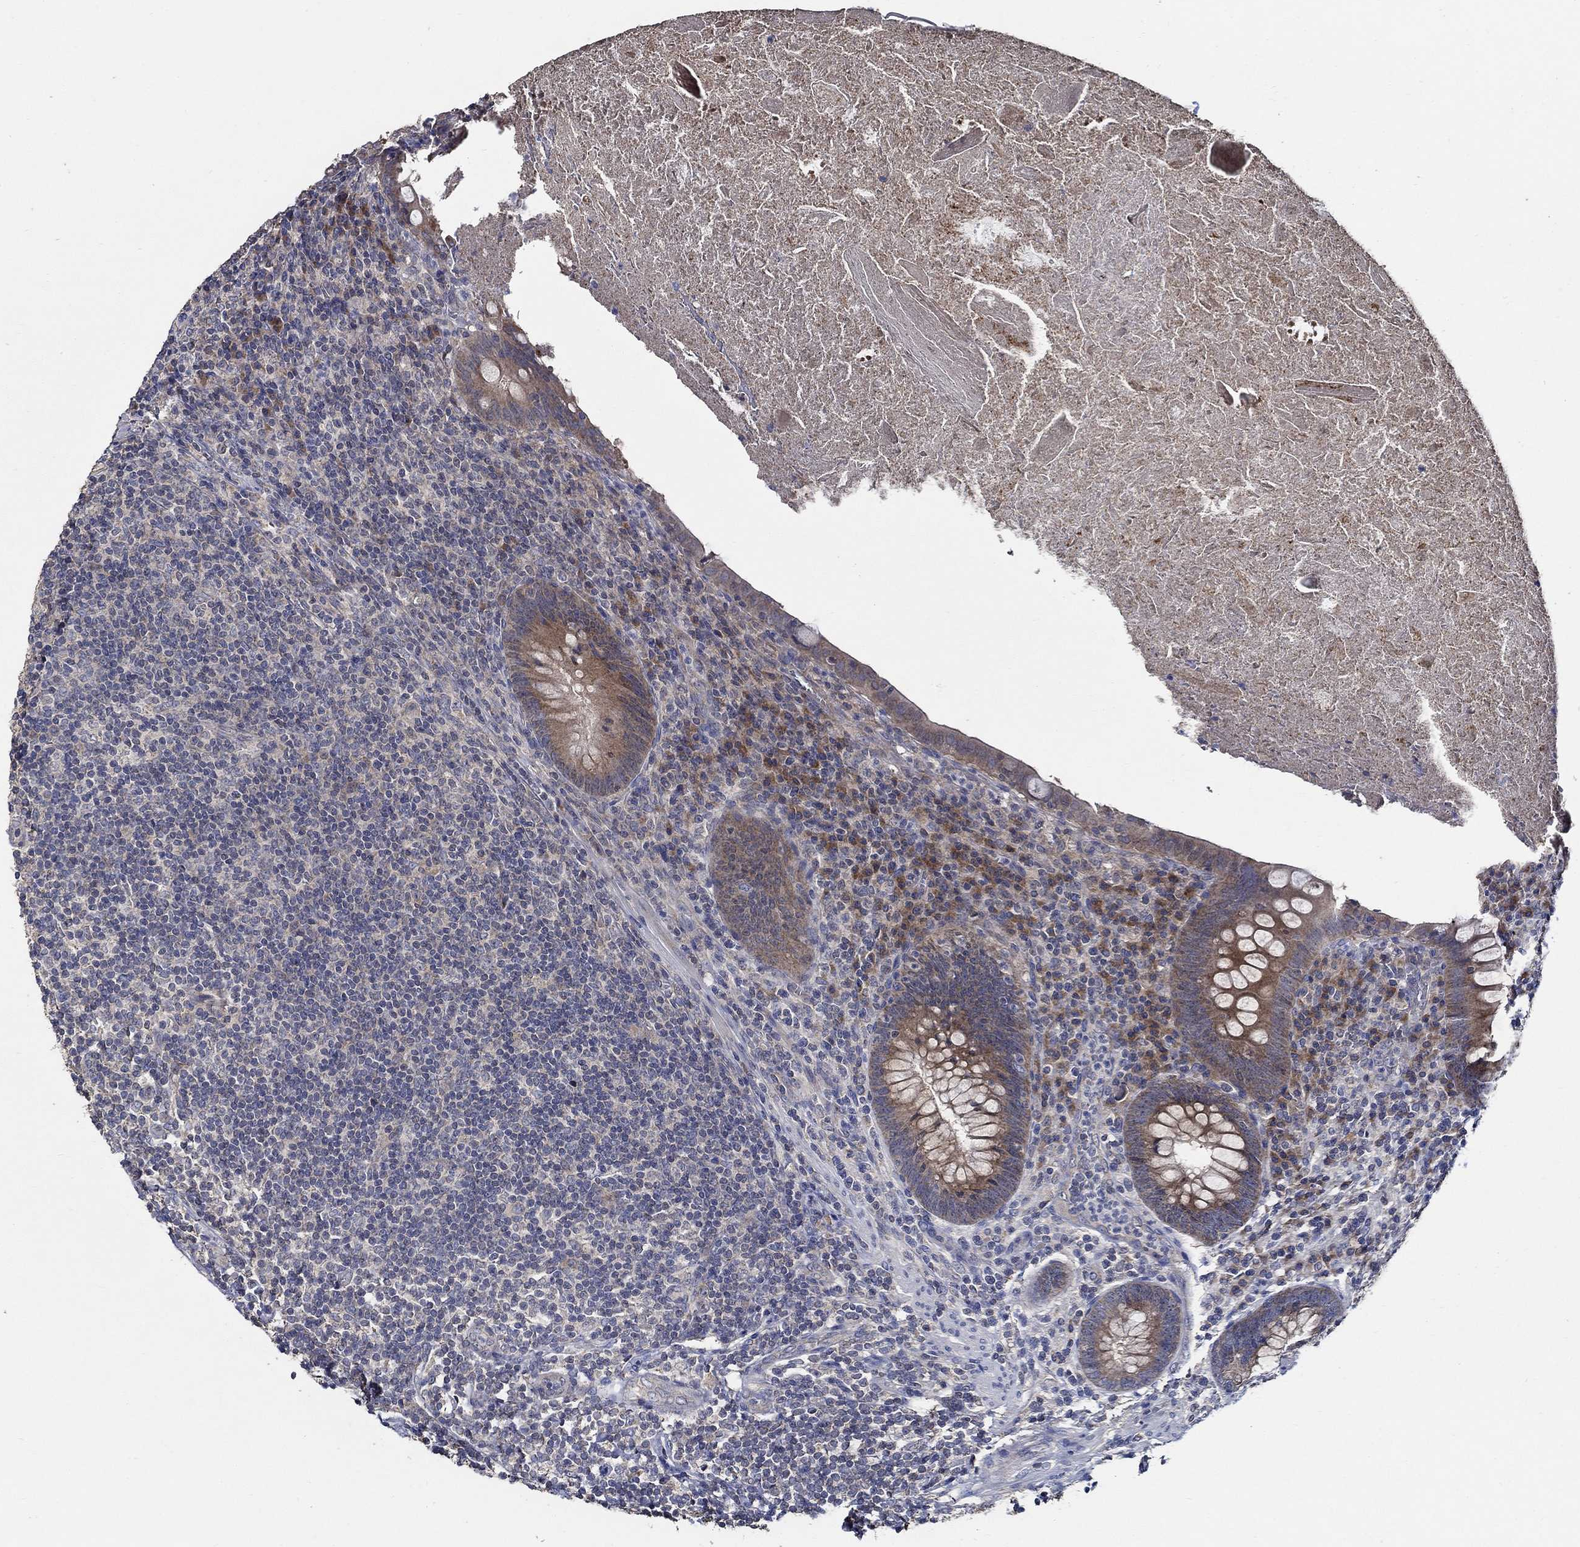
{"staining": {"intensity": "moderate", "quantity": "25%-75%", "location": "cytoplasmic/membranous"}, "tissue": "appendix", "cell_type": "Glandular cells", "image_type": "normal", "snomed": [{"axis": "morphology", "description": "Normal tissue, NOS"}, {"axis": "topography", "description": "Appendix"}], "caption": "Human appendix stained with a brown dye displays moderate cytoplasmic/membranous positive expression in about 25%-75% of glandular cells.", "gene": "WDR53", "patient": {"sex": "male", "age": 47}}